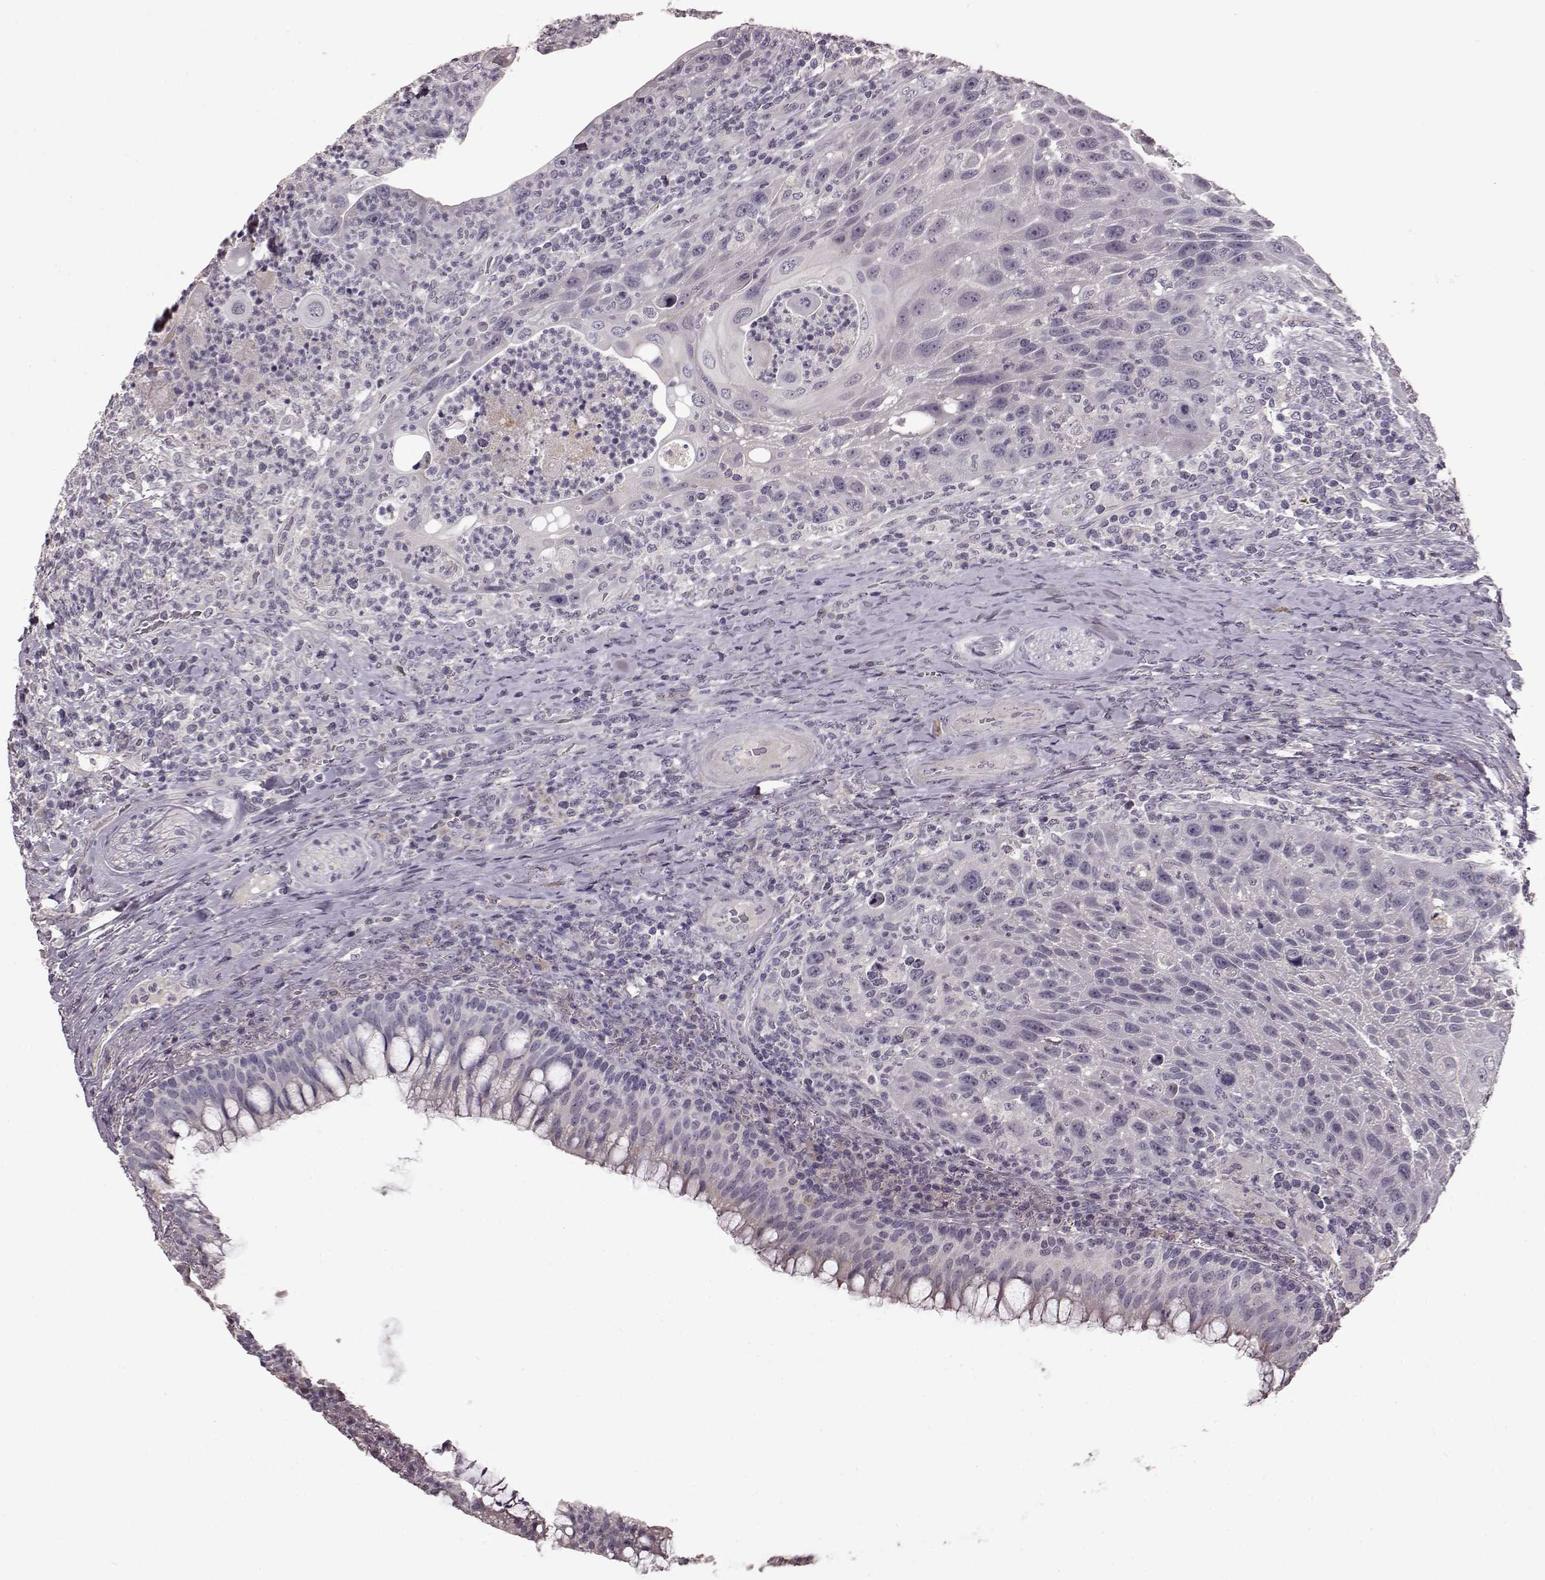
{"staining": {"intensity": "negative", "quantity": "none", "location": "none"}, "tissue": "head and neck cancer", "cell_type": "Tumor cells", "image_type": "cancer", "snomed": [{"axis": "morphology", "description": "Squamous cell carcinoma, NOS"}, {"axis": "topography", "description": "Head-Neck"}], "caption": "A high-resolution micrograph shows immunohistochemistry (IHC) staining of head and neck squamous cell carcinoma, which reveals no significant staining in tumor cells. Nuclei are stained in blue.", "gene": "SLC52A3", "patient": {"sex": "male", "age": 69}}